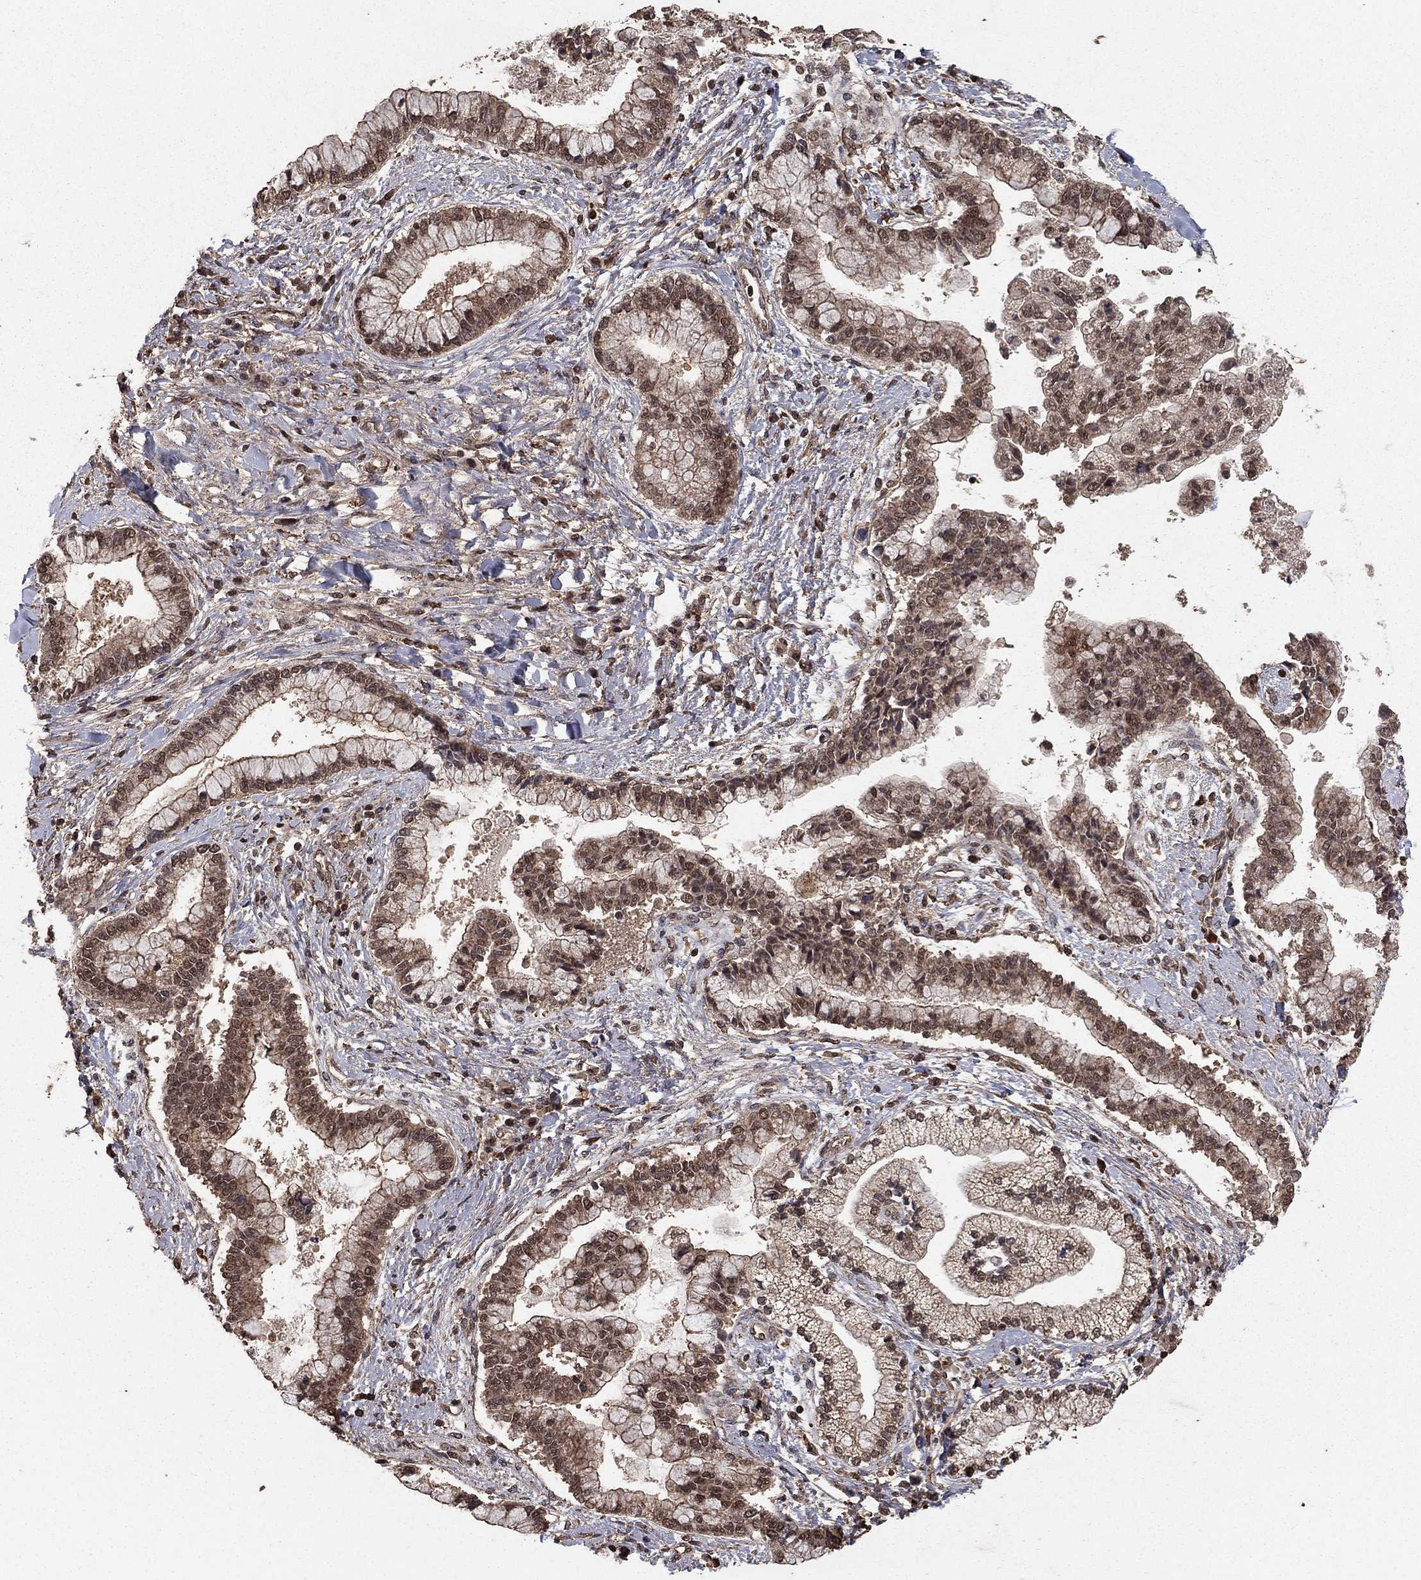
{"staining": {"intensity": "moderate", "quantity": "25%-75%", "location": "cytoplasmic/membranous"}, "tissue": "liver cancer", "cell_type": "Tumor cells", "image_type": "cancer", "snomed": [{"axis": "morphology", "description": "Cholangiocarcinoma"}, {"axis": "topography", "description": "Liver"}], "caption": "Brown immunohistochemical staining in human liver cancer (cholangiocarcinoma) demonstrates moderate cytoplasmic/membranous expression in approximately 25%-75% of tumor cells.", "gene": "PRDM1", "patient": {"sex": "male", "age": 50}}